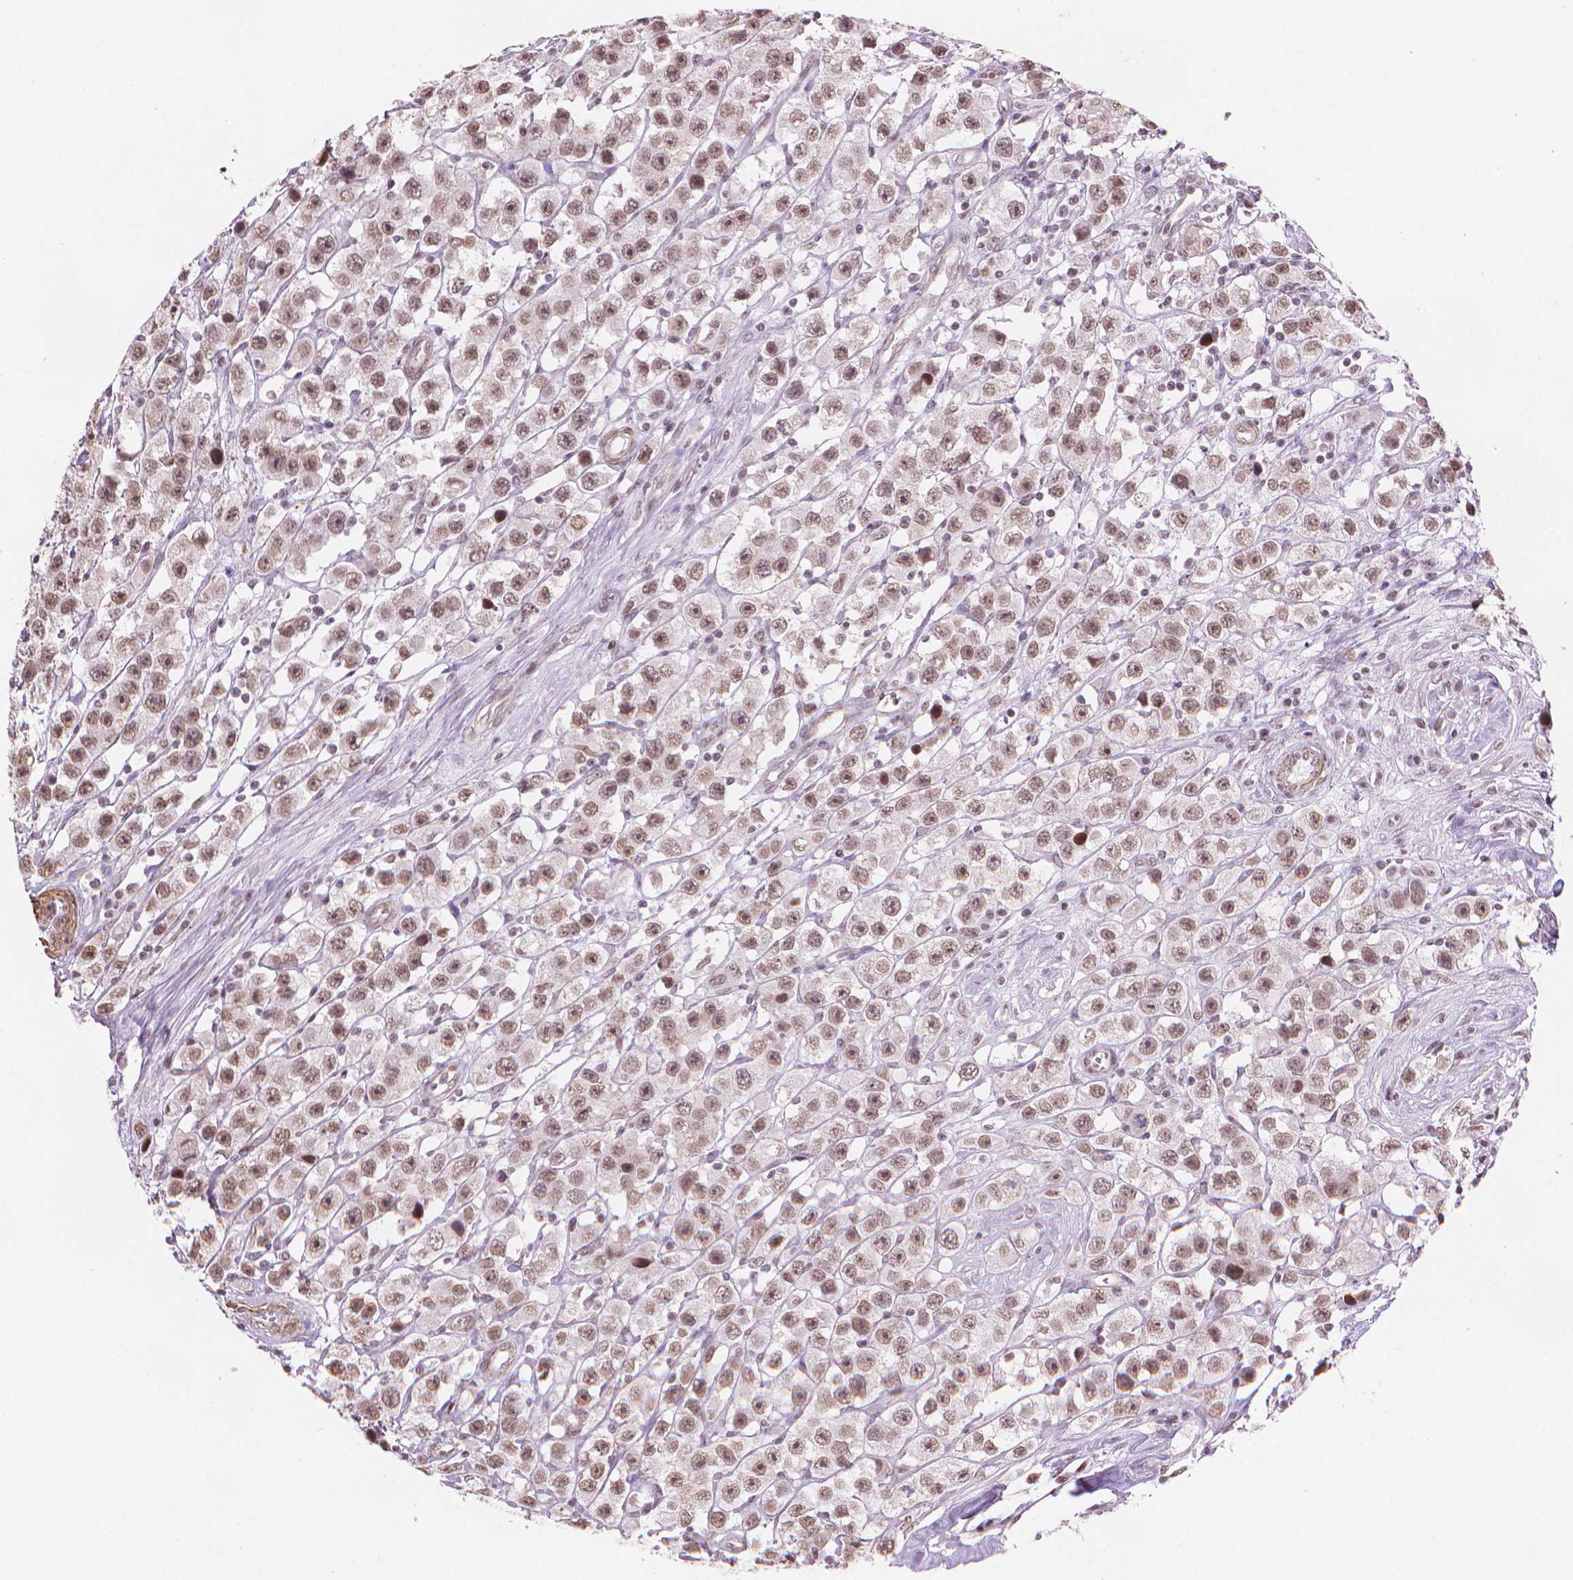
{"staining": {"intensity": "moderate", "quantity": ">75%", "location": "nuclear"}, "tissue": "testis cancer", "cell_type": "Tumor cells", "image_type": "cancer", "snomed": [{"axis": "morphology", "description": "Seminoma, NOS"}, {"axis": "topography", "description": "Testis"}], "caption": "Human testis seminoma stained with a protein marker shows moderate staining in tumor cells.", "gene": "HOXD4", "patient": {"sex": "male", "age": 45}}